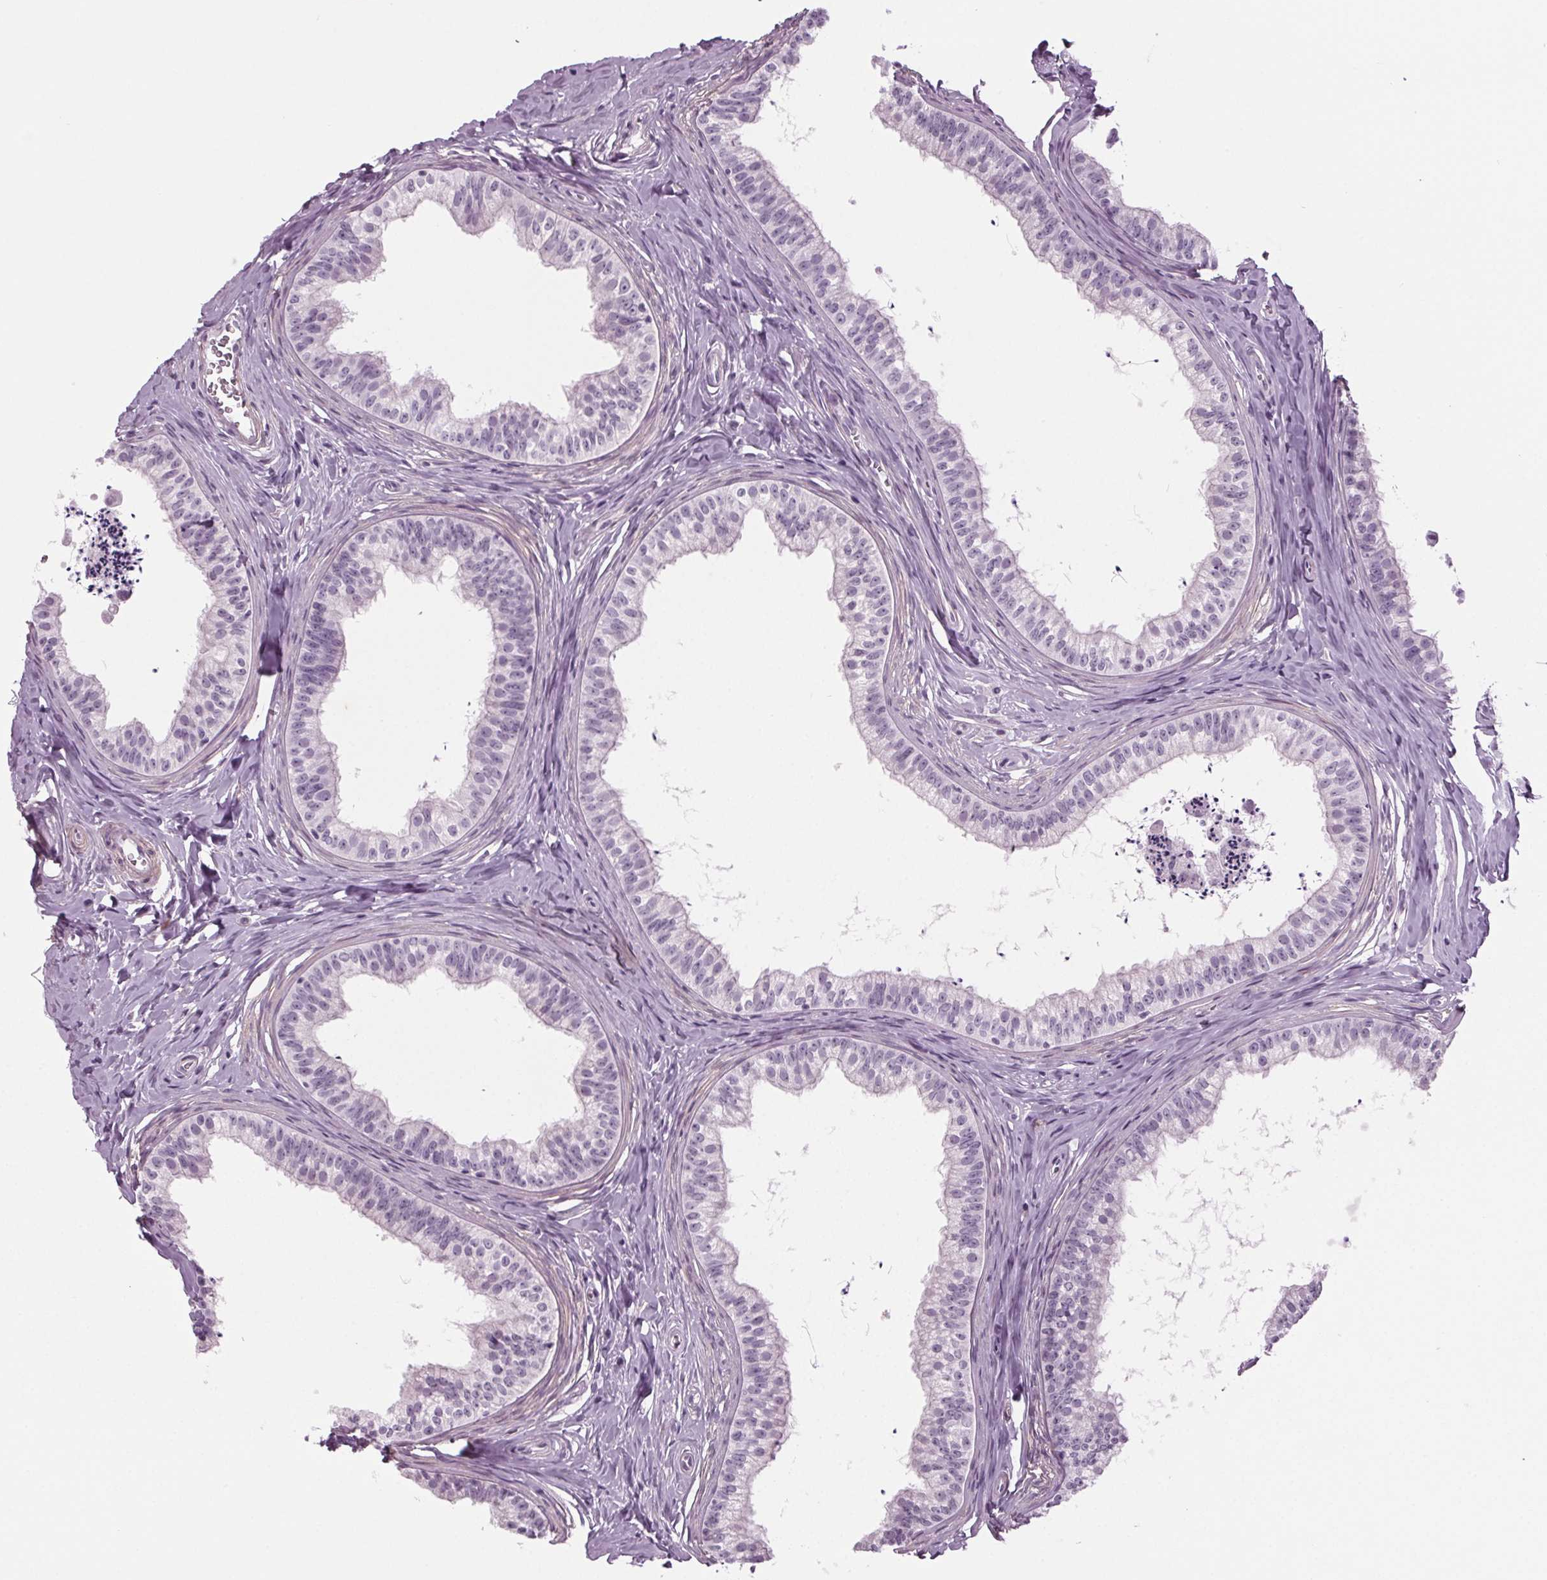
{"staining": {"intensity": "negative", "quantity": "none", "location": "none"}, "tissue": "epididymis", "cell_type": "Glandular cells", "image_type": "normal", "snomed": [{"axis": "morphology", "description": "Normal tissue, NOS"}, {"axis": "topography", "description": "Epididymis"}], "caption": "Protein analysis of benign epididymis shows no significant staining in glandular cells.", "gene": "BHLHE22", "patient": {"sex": "male", "age": 24}}